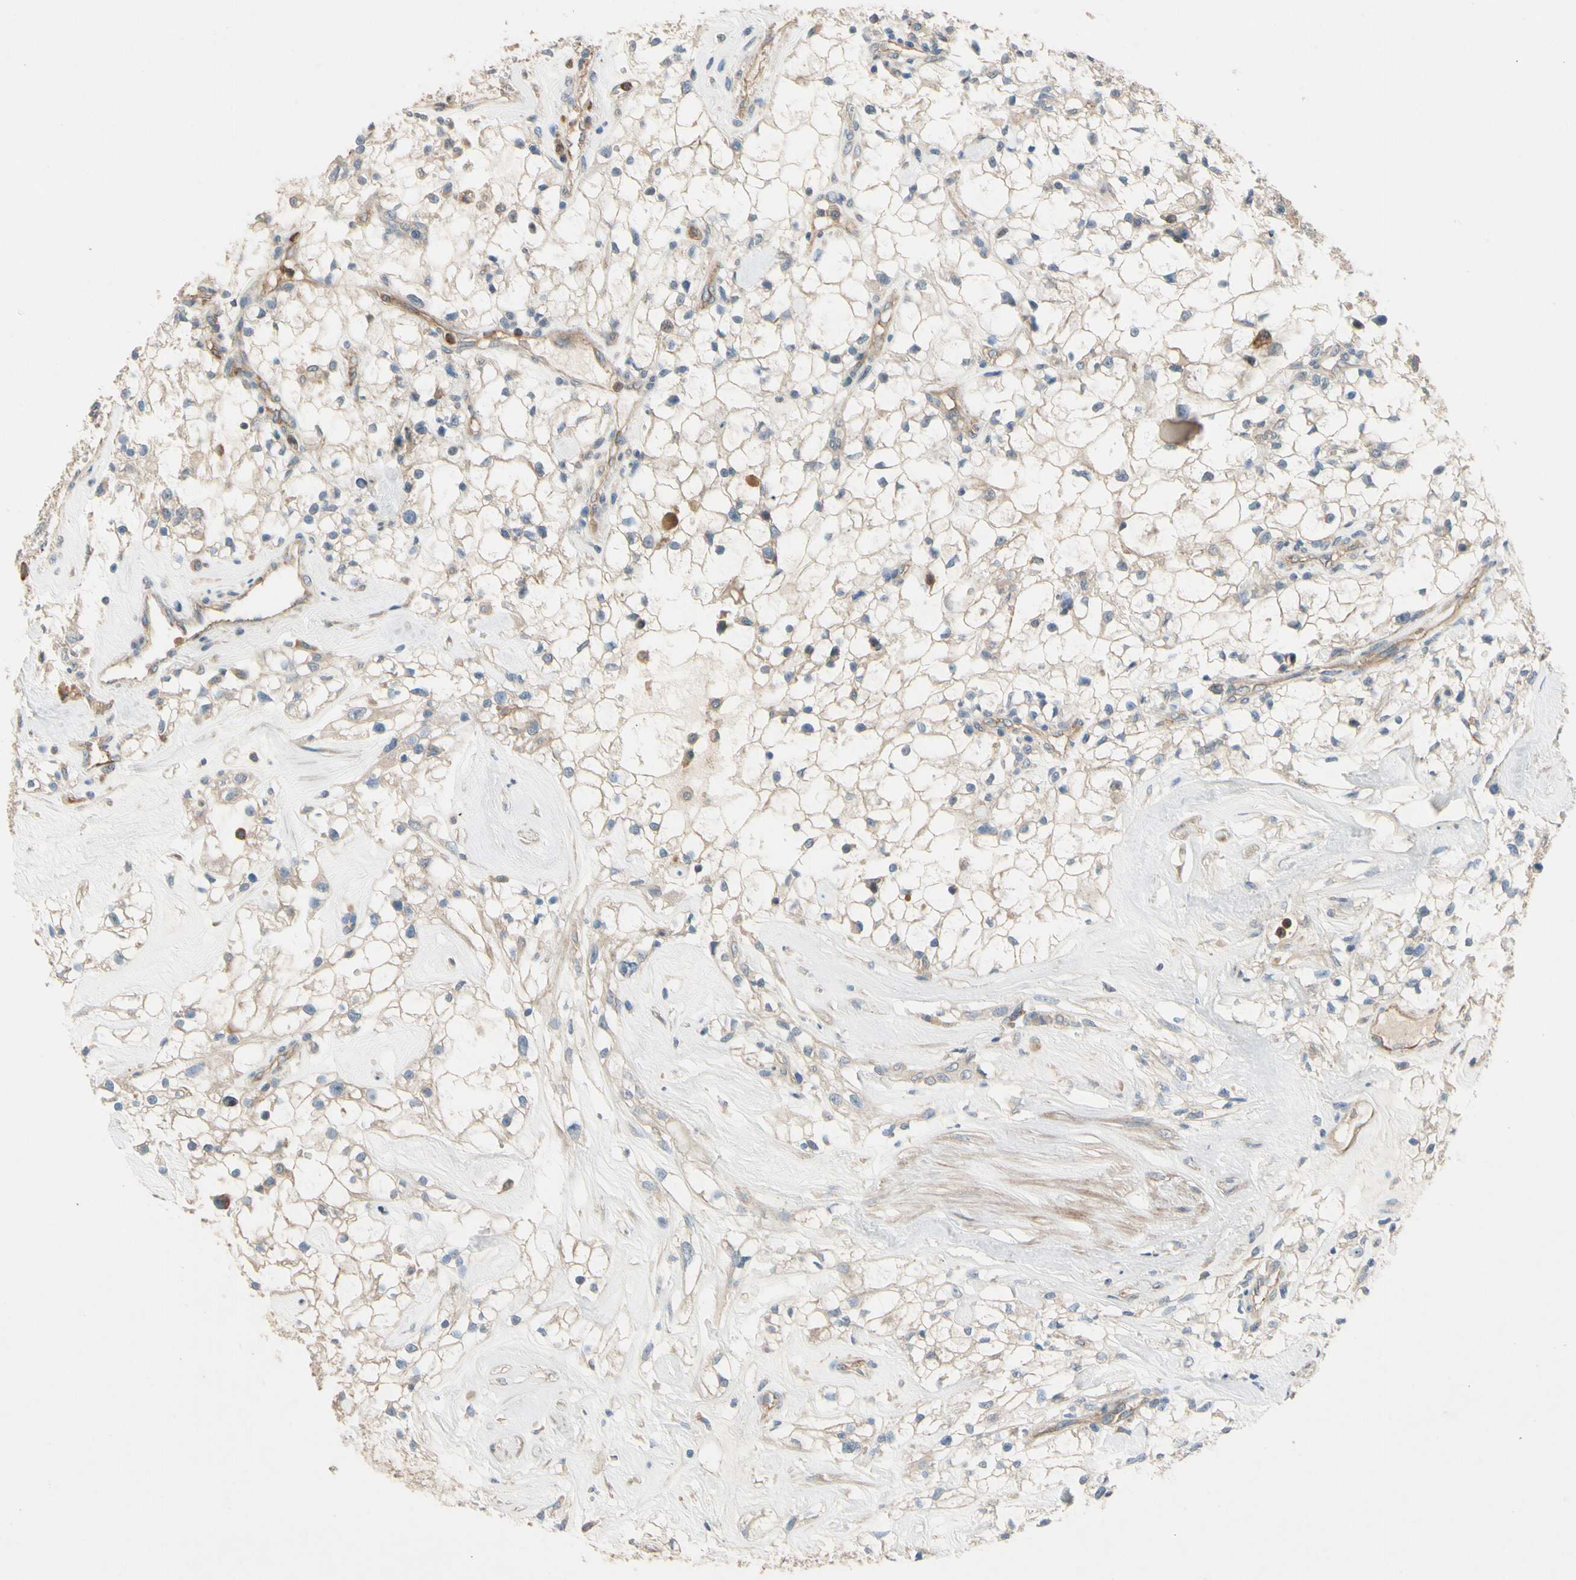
{"staining": {"intensity": "weak", "quantity": ">75%", "location": "cytoplasmic/membranous"}, "tissue": "renal cancer", "cell_type": "Tumor cells", "image_type": "cancer", "snomed": [{"axis": "morphology", "description": "Adenocarcinoma, NOS"}, {"axis": "topography", "description": "Kidney"}], "caption": "Immunohistochemical staining of adenocarcinoma (renal) displays weak cytoplasmic/membranous protein expression in about >75% of tumor cells.", "gene": "SIGLEC5", "patient": {"sex": "female", "age": 60}}